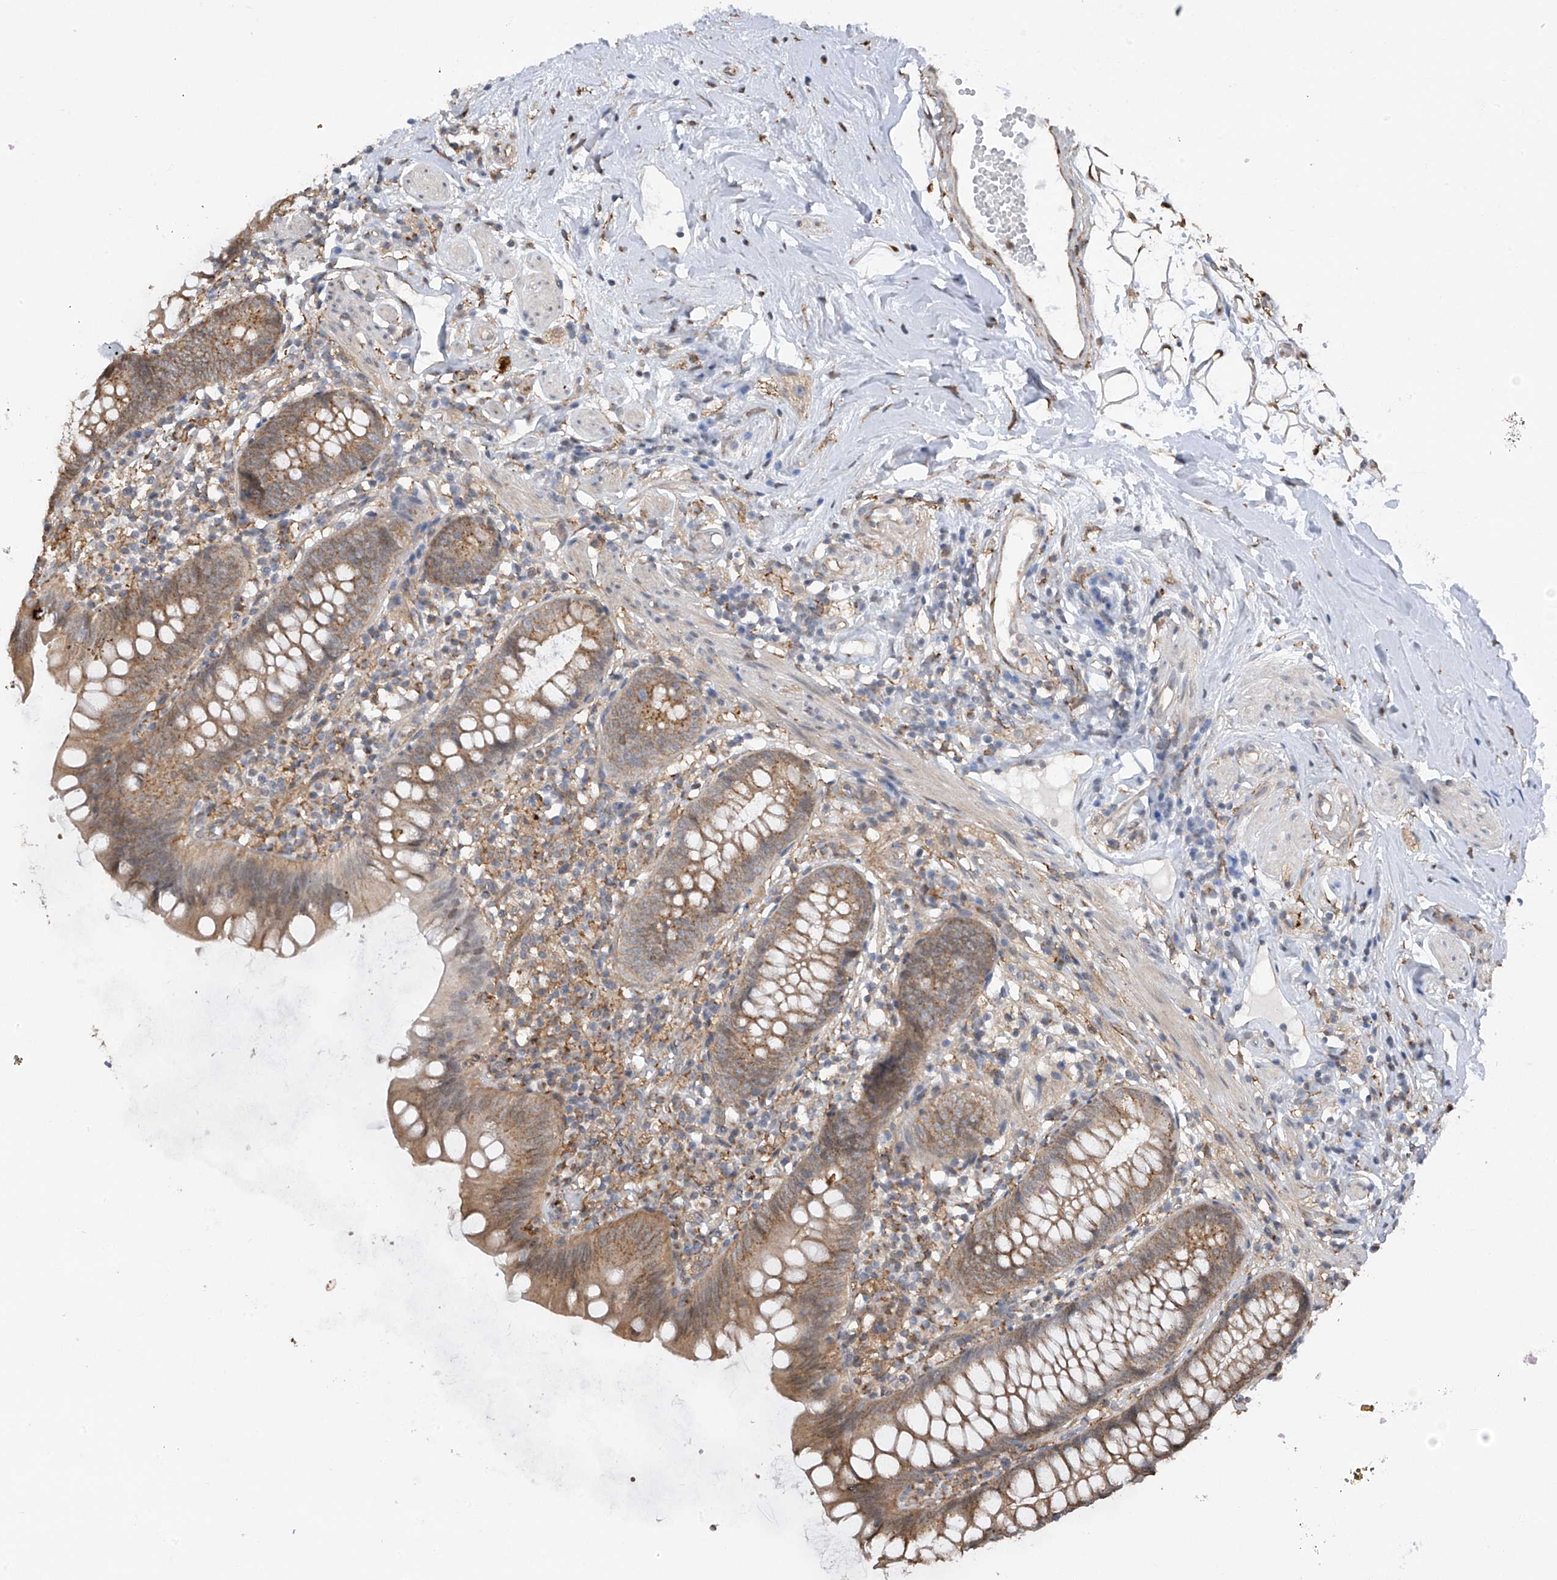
{"staining": {"intensity": "moderate", "quantity": ">75%", "location": "cytoplasmic/membranous"}, "tissue": "appendix", "cell_type": "Glandular cells", "image_type": "normal", "snomed": [{"axis": "morphology", "description": "Normal tissue, NOS"}, {"axis": "topography", "description": "Appendix"}], "caption": "Glandular cells demonstrate medium levels of moderate cytoplasmic/membranous positivity in approximately >75% of cells in normal human appendix.", "gene": "ZNF189", "patient": {"sex": "female", "age": 62}}